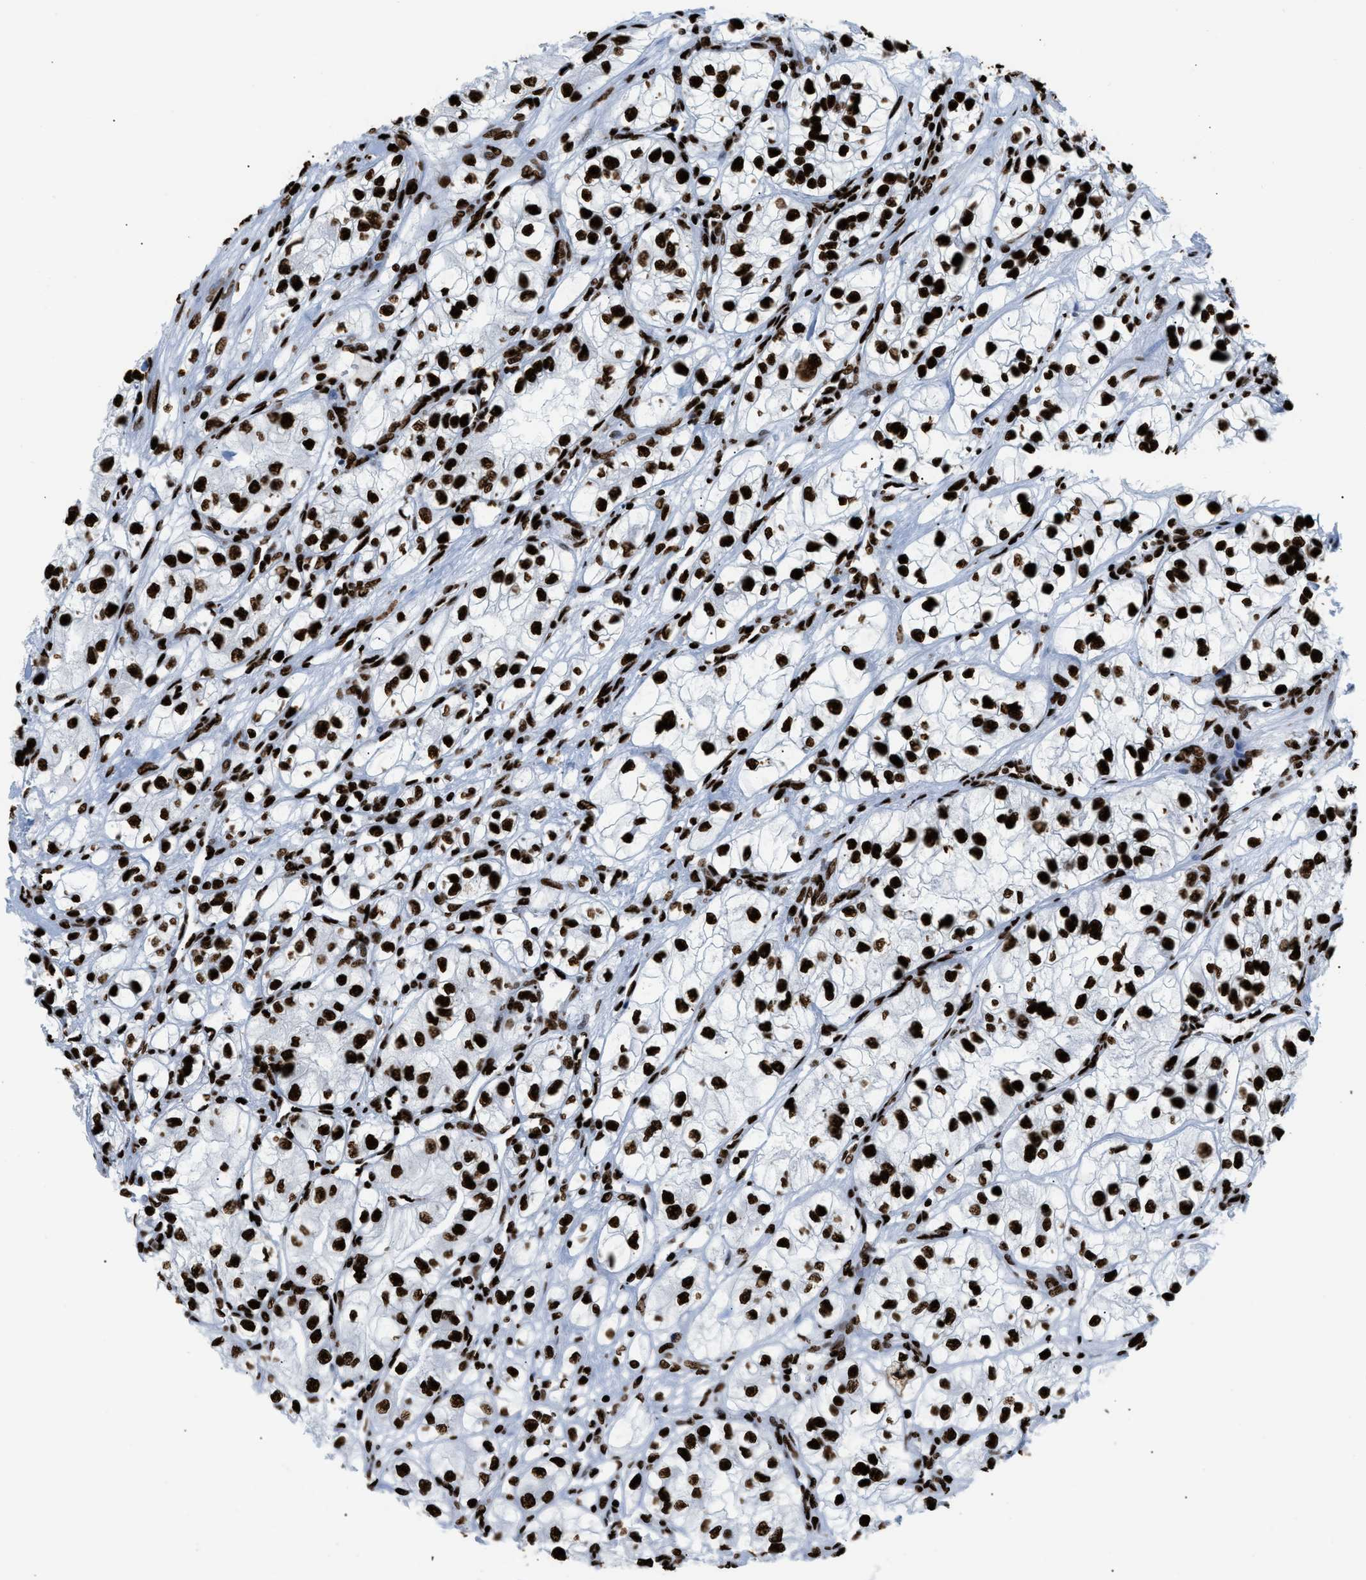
{"staining": {"intensity": "strong", "quantity": ">75%", "location": "nuclear"}, "tissue": "renal cancer", "cell_type": "Tumor cells", "image_type": "cancer", "snomed": [{"axis": "morphology", "description": "Adenocarcinoma, NOS"}, {"axis": "topography", "description": "Kidney"}], "caption": "Tumor cells display strong nuclear positivity in approximately >75% of cells in renal adenocarcinoma. (DAB (3,3'-diaminobenzidine) IHC with brightfield microscopy, high magnification).", "gene": "HNRNPM", "patient": {"sex": "female", "age": 57}}